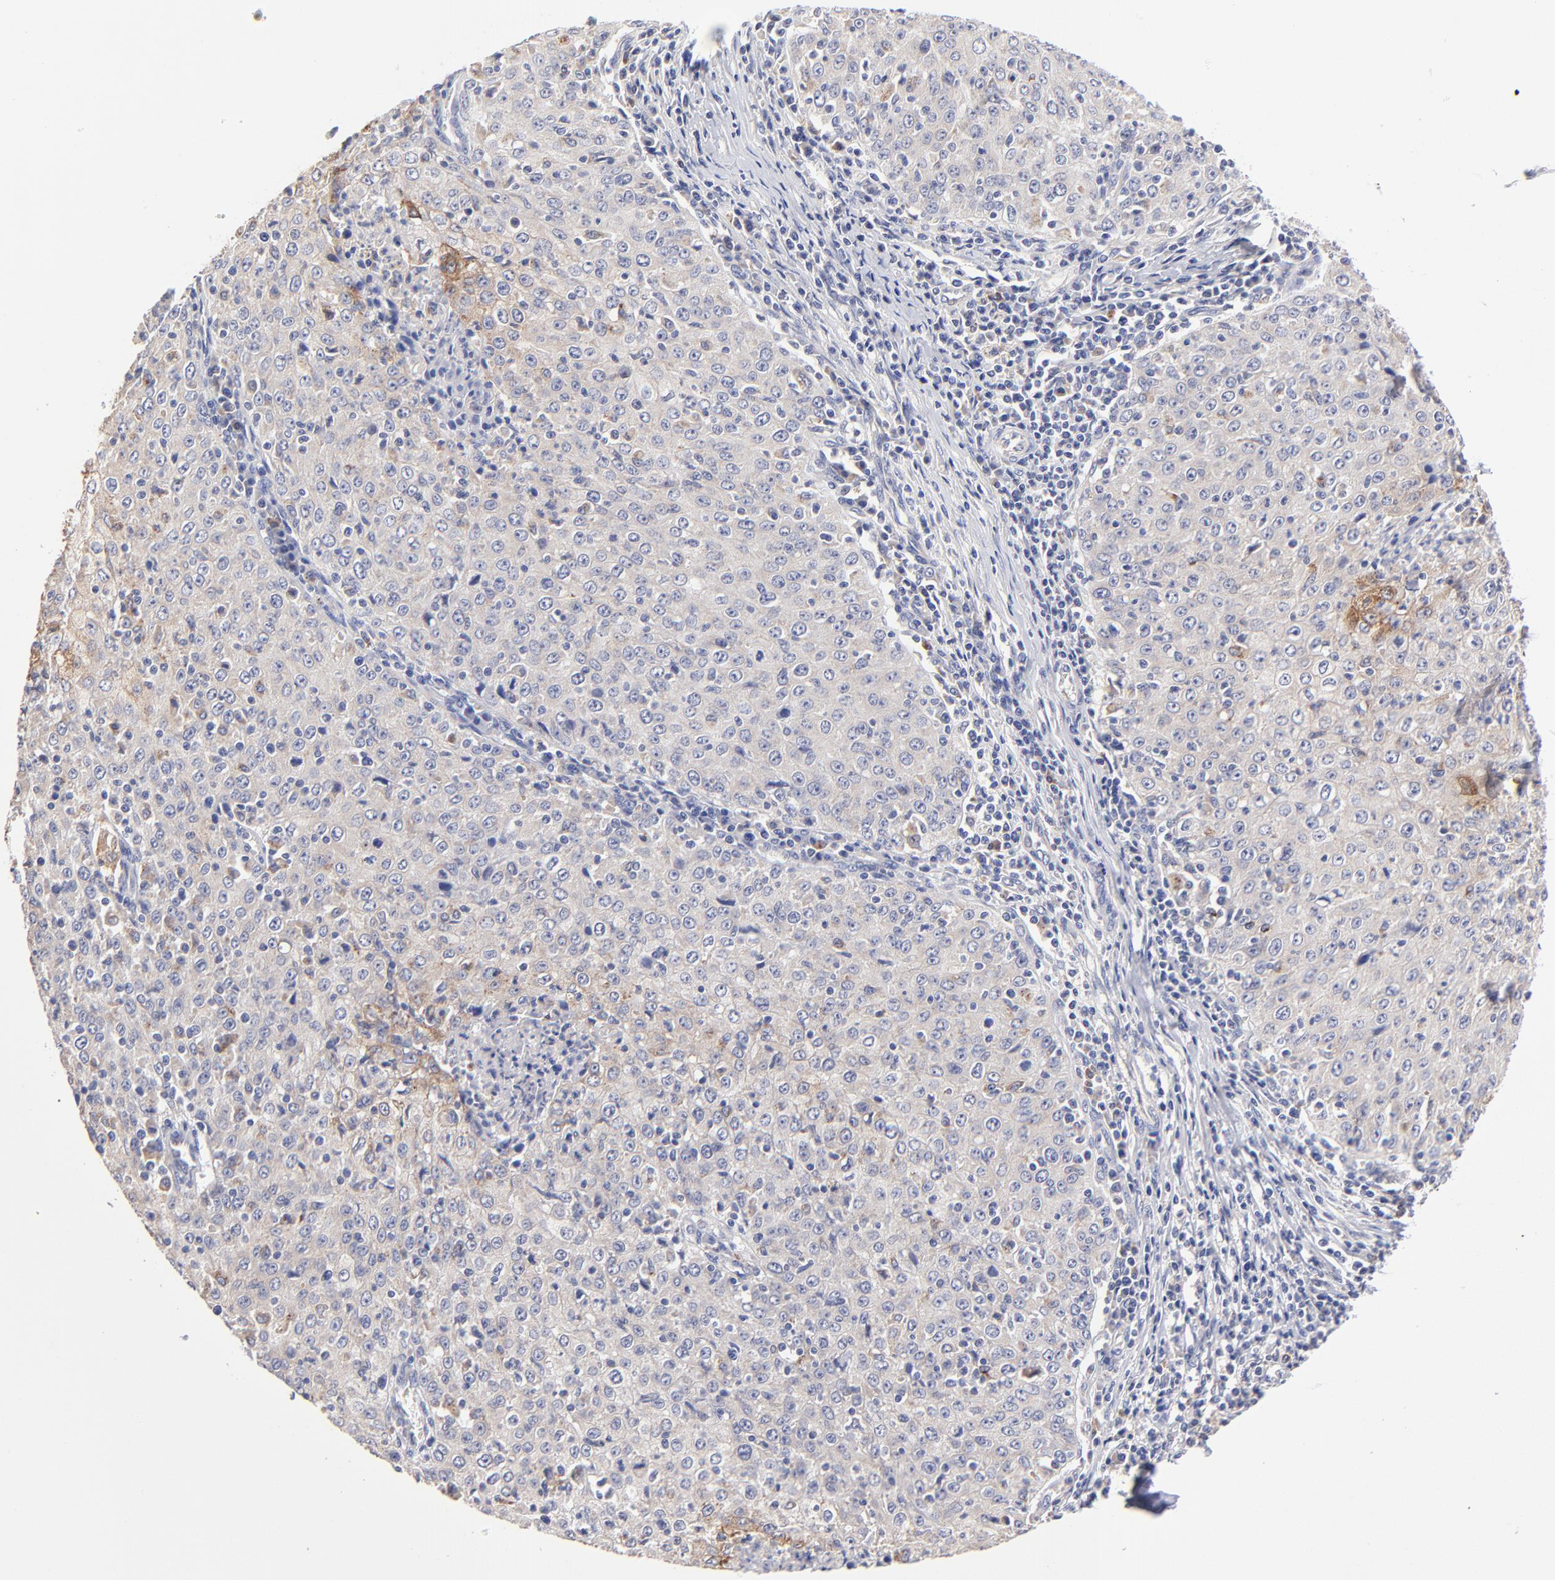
{"staining": {"intensity": "weak", "quantity": "<25%", "location": "cytoplasmic/membranous"}, "tissue": "cervical cancer", "cell_type": "Tumor cells", "image_type": "cancer", "snomed": [{"axis": "morphology", "description": "Squamous cell carcinoma, NOS"}, {"axis": "topography", "description": "Cervix"}], "caption": "Immunohistochemical staining of human squamous cell carcinoma (cervical) displays no significant expression in tumor cells. Brightfield microscopy of IHC stained with DAB (brown) and hematoxylin (blue), captured at high magnification.", "gene": "GCSAM", "patient": {"sex": "female", "age": 27}}